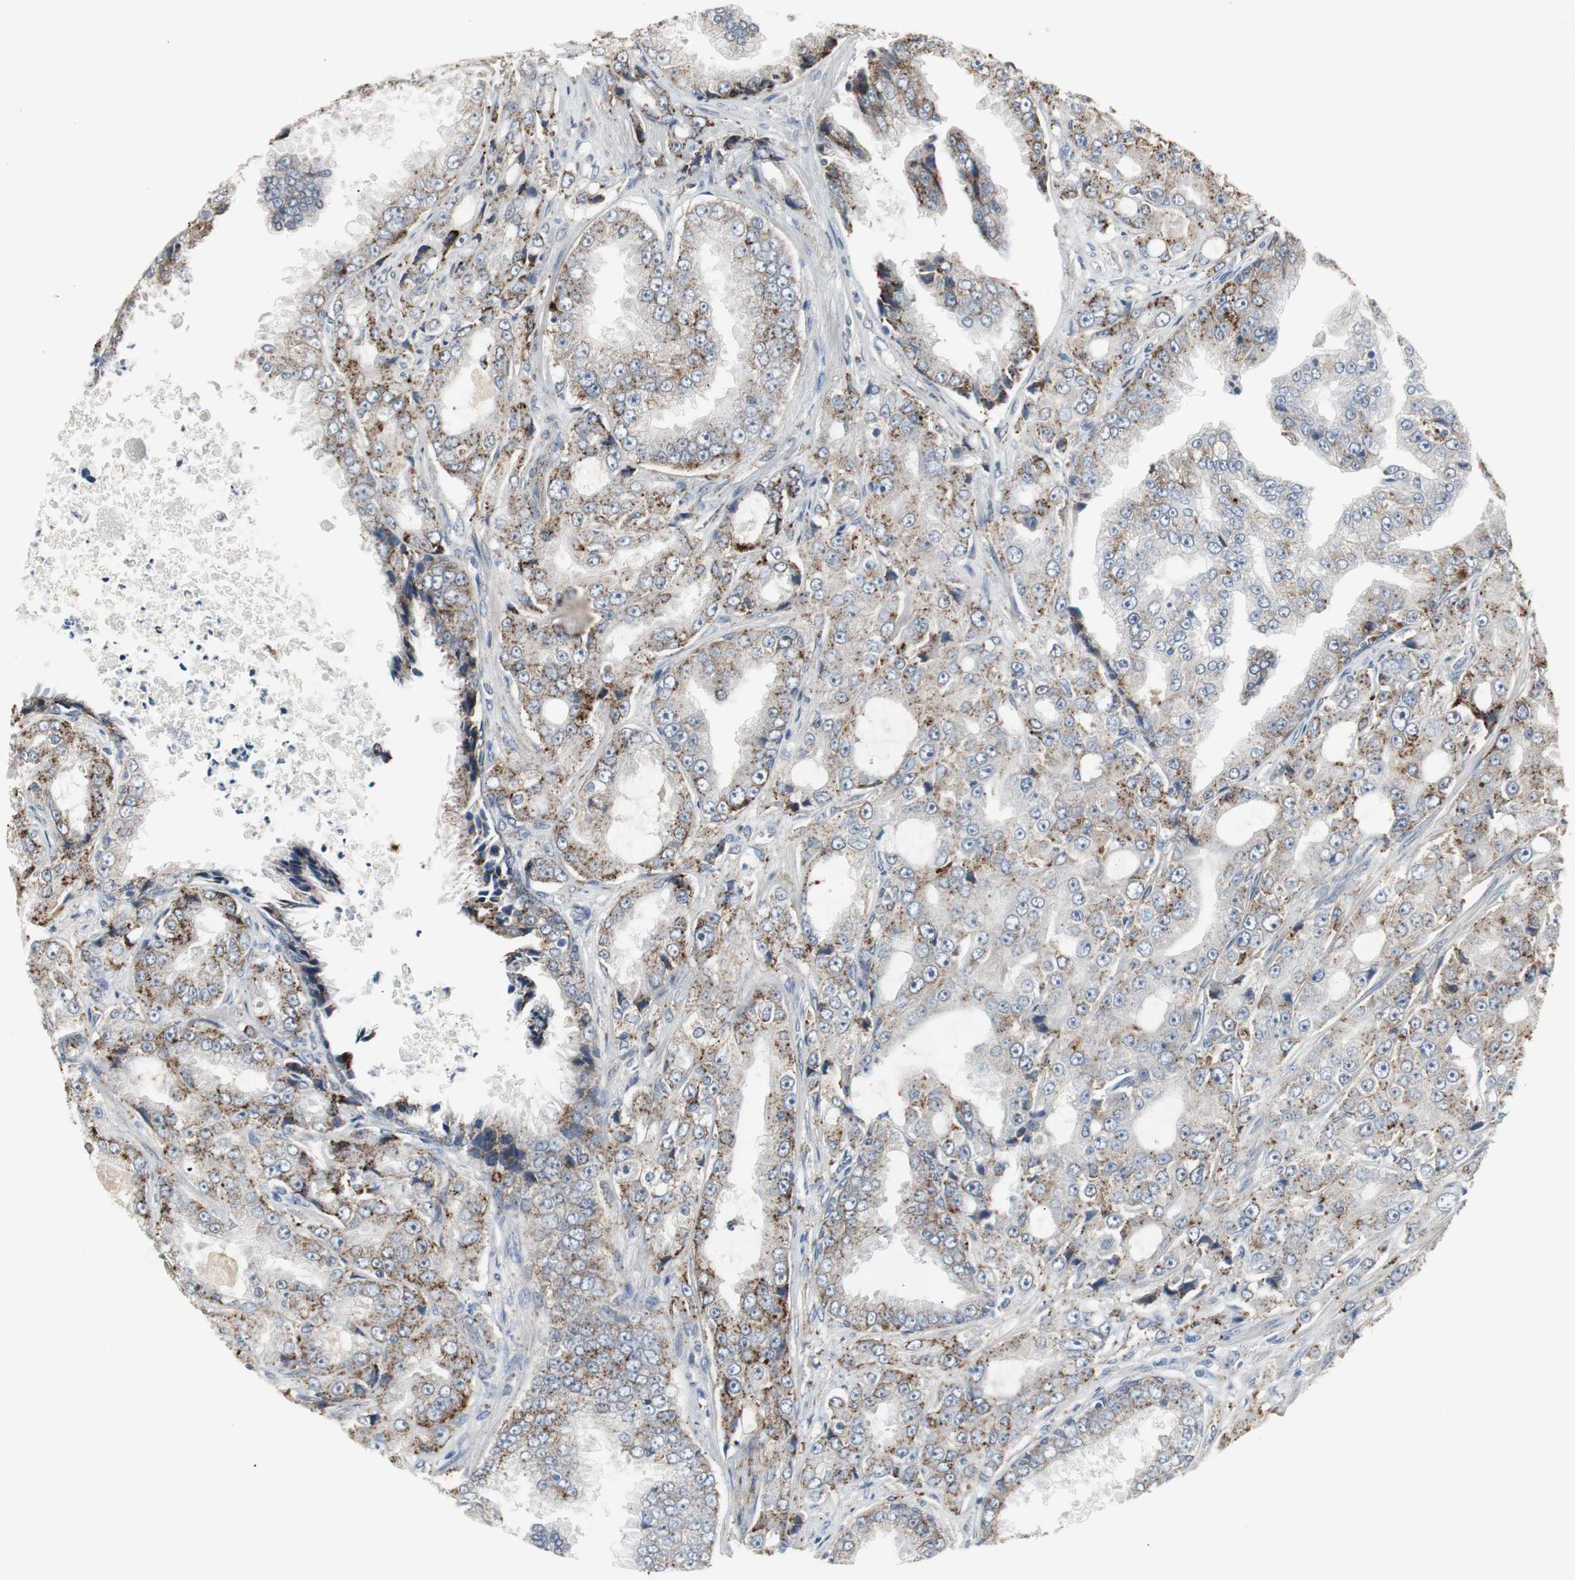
{"staining": {"intensity": "strong", "quantity": "25%-75%", "location": "cytoplasmic/membranous"}, "tissue": "prostate cancer", "cell_type": "Tumor cells", "image_type": "cancer", "snomed": [{"axis": "morphology", "description": "Adenocarcinoma, High grade"}, {"axis": "topography", "description": "Prostate"}], "caption": "This is a photomicrograph of IHC staining of prostate cancer, which shows strong expression in the cytoplasmic/membranous of tumor cells.", "gene": "GBA1", "patient": {"sex": "male", "age": 73}}